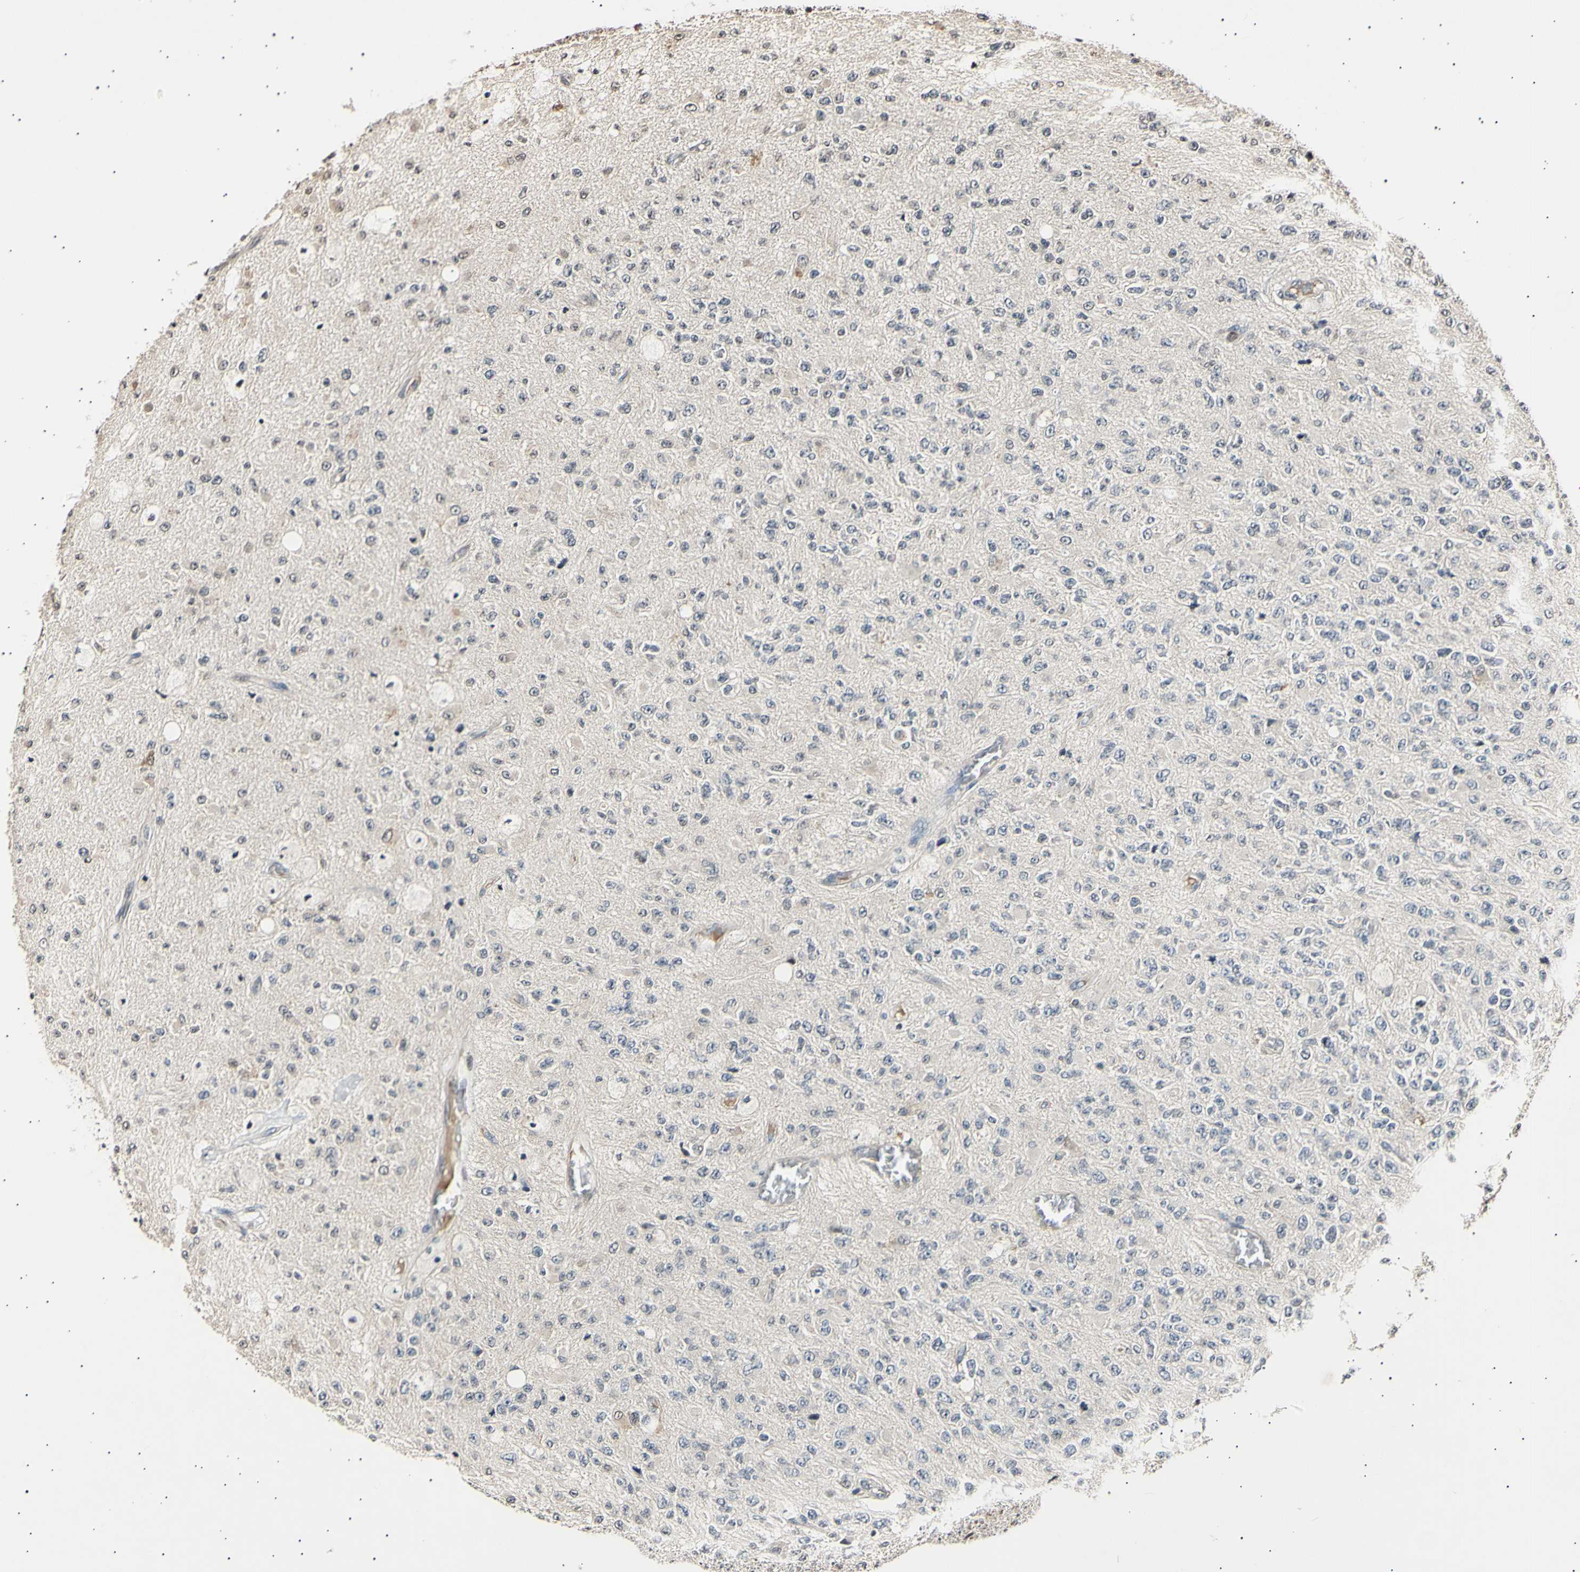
{"staining": {"intensity": "negative", "quantity": "none", "location": "none"}, "tissue": "glioma", "cell_type": "Tumor cells", "image_type": "cancer", "snomed": [{"axis": "morphology", "description": "Glioma, malignant, High grade"}, {"axis": "topography", "description": "pancreas cauda"}], "caption": "Immunohistochemistry (IHC) histopathology image of neoplastic tissue: human glioma stained with DAB displays no significant protein positivity in tumor cells.", "gene": "AK1", "patient": {"sex": "male", "age": 60}}